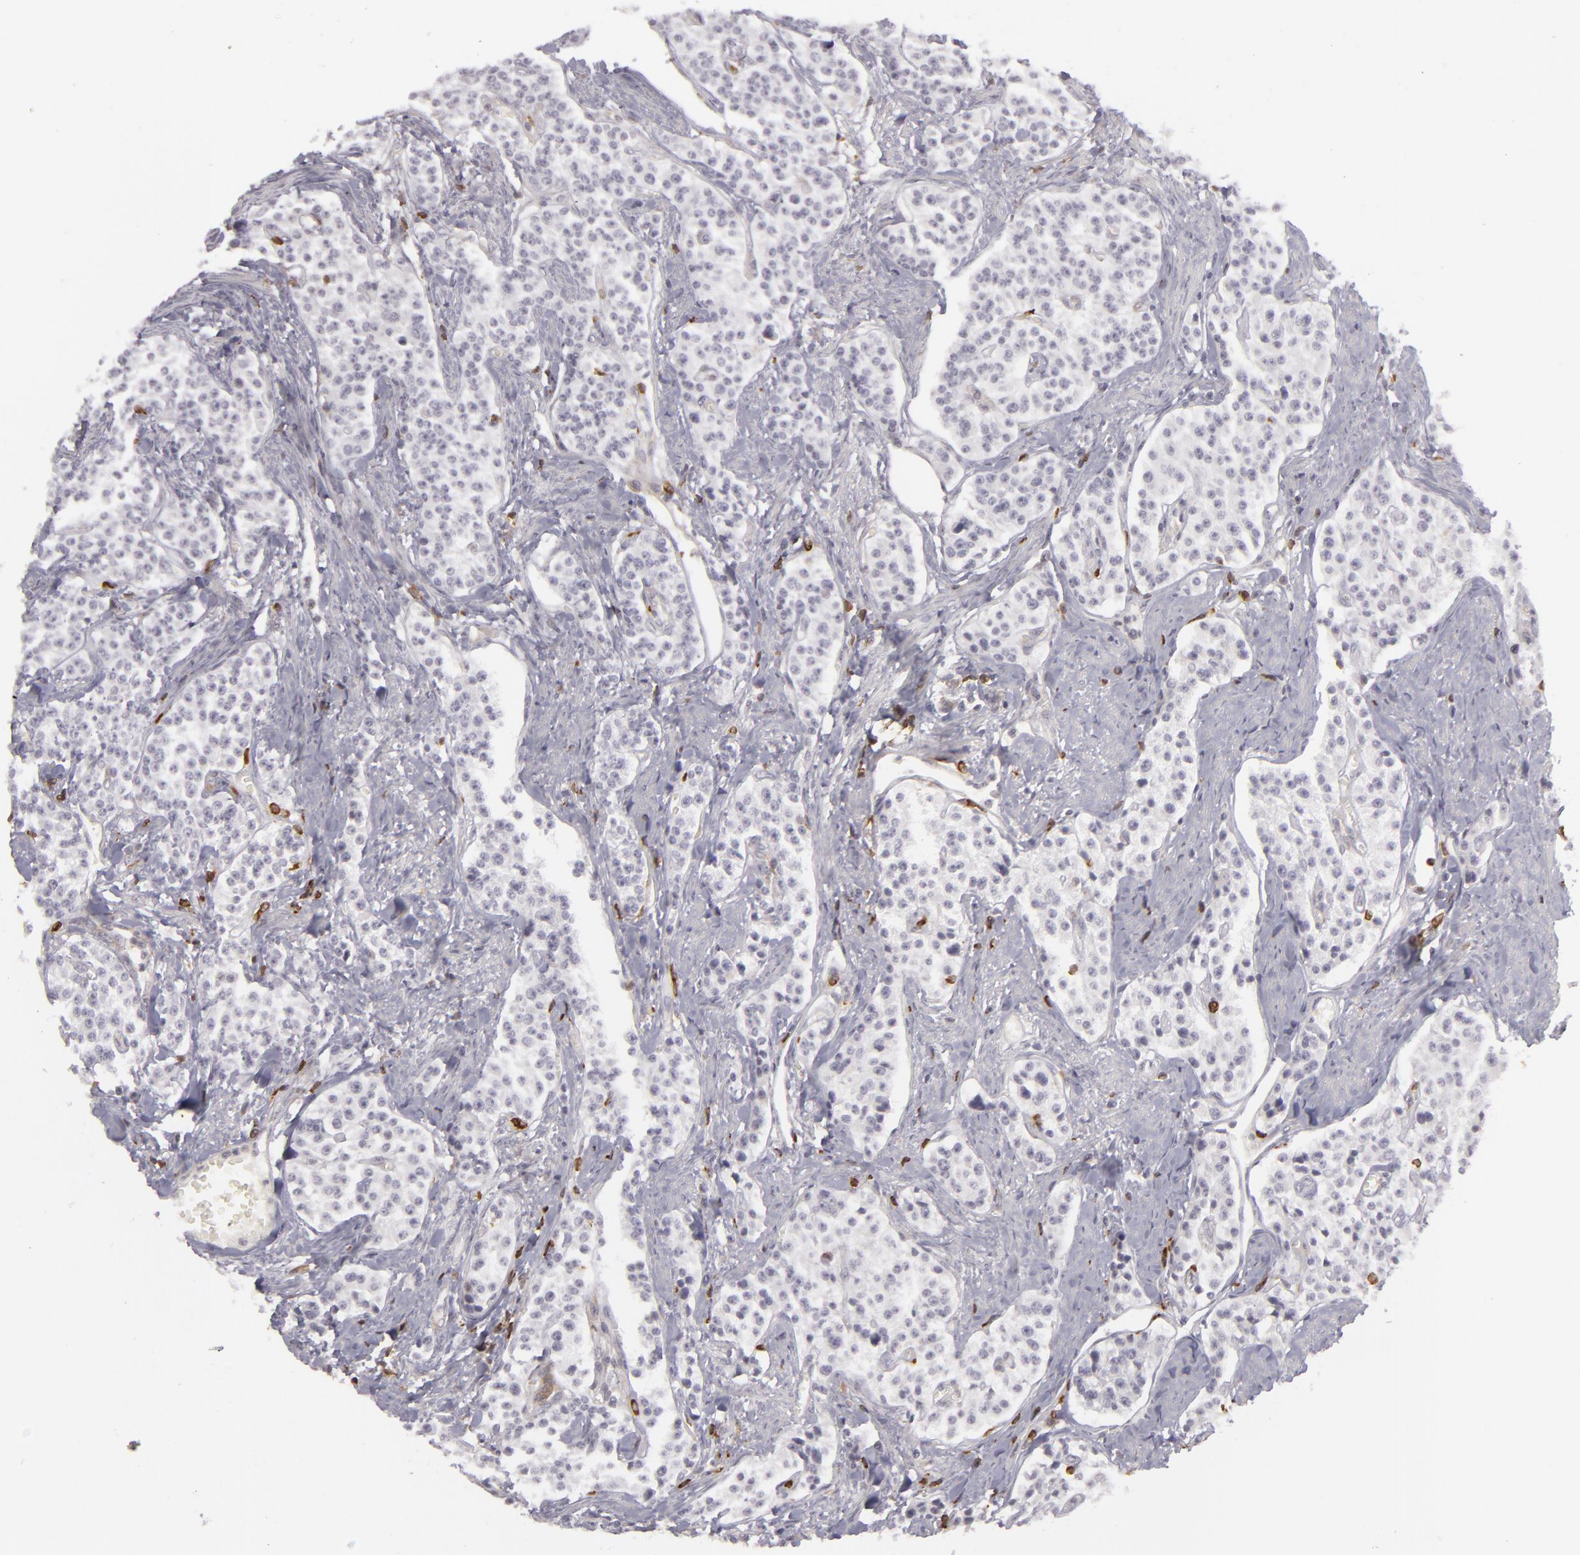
{"staining": {"intensity": "negative", "quantity": "none", "location": "none"}, "tissue": "carcinoid", "cell_type": "Tumor cells", "image_type": "cancer", "snomed": [{"axis": "morphology", "description": "Carcinoid, malignant, NOS"}, {"axis": "topography", "description": "Stomach"}], "caption": "There is no significant staining in tumor cells of carcinoid. (DAB immunohistochemistry (IHC), high magnification).", "gene": "APOBEC3G", "patient": {"sex": "female", "age": 76}}